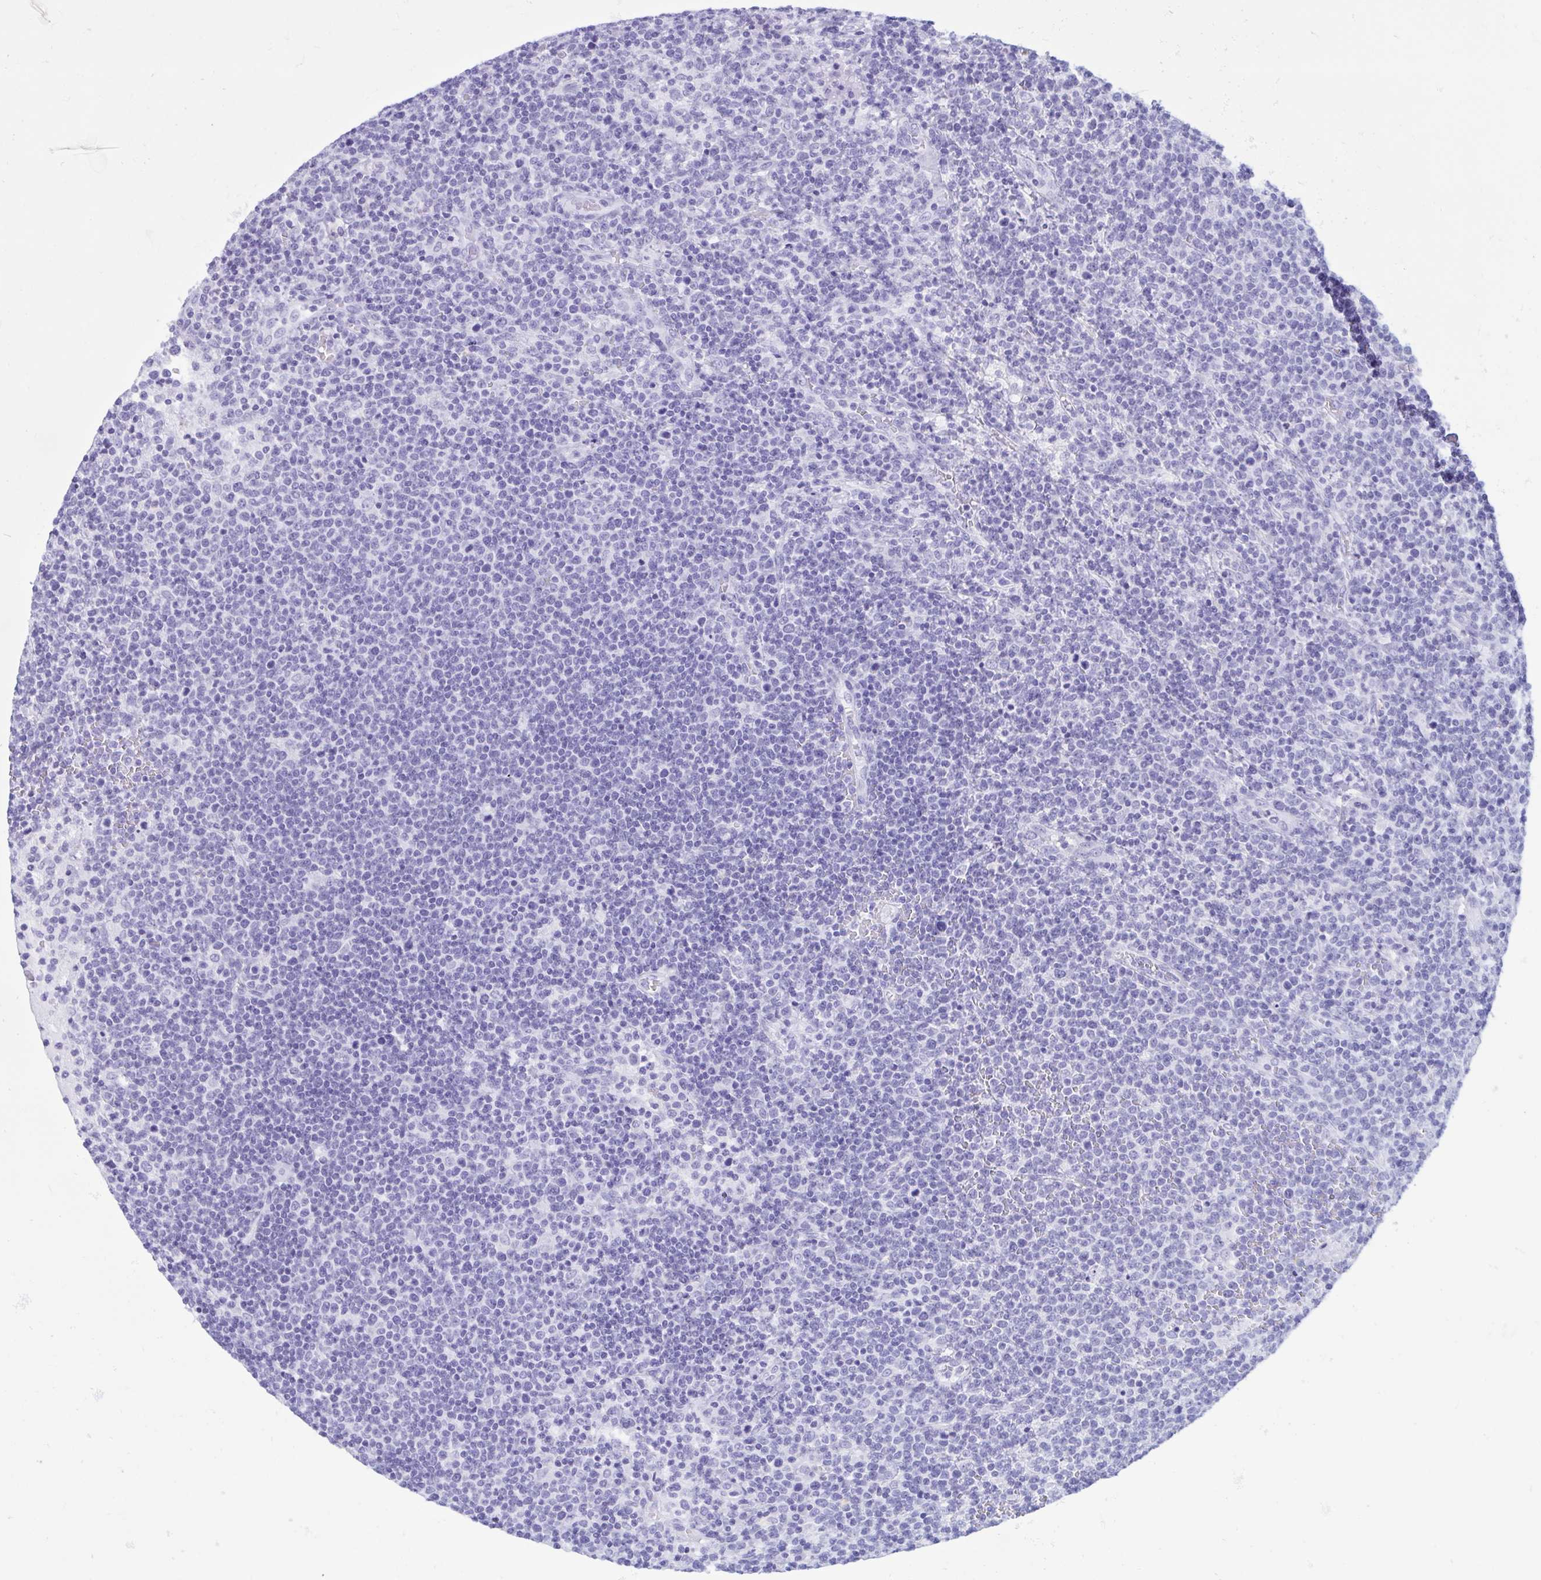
{"staining": {"intensity": "negative", "quantity": "none", "location": "none"}, "tissue": "lymphoma", "cell_type": "Tumor cells", "image_type": "cancer", "snomed": [{"axis": "morphology", "description": "Malignant lymphoma, non-Hodgkin's type, High grade"}, {"axis": "topography", "description": "Lymph node"}], "caption": "DAB immunohistochemical staining of human lymphoma demonstrates no significant staining in tumor cells.", "gene": "LTF", "patient": {"sex": "male", "age": 61}}